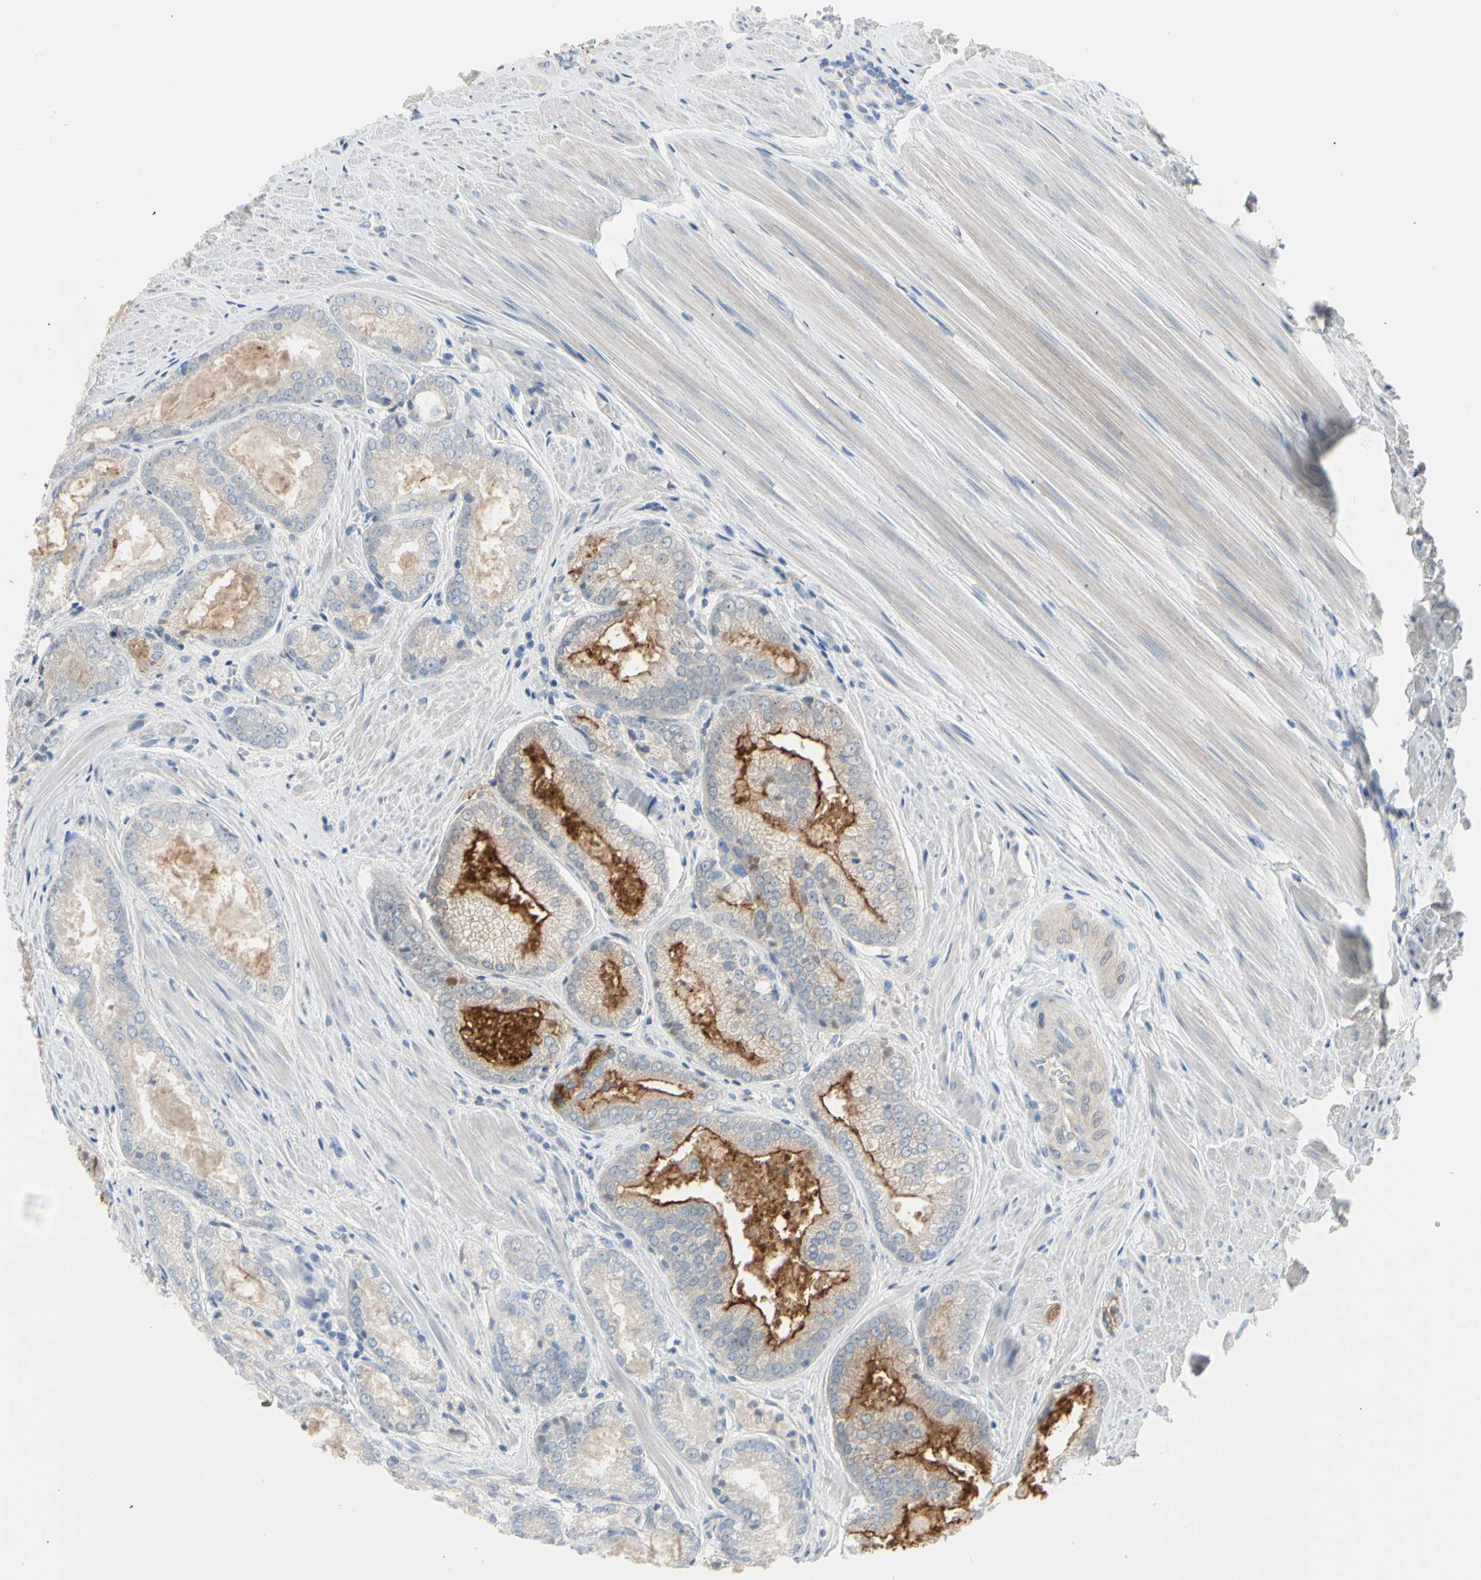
{"staining": {"intensity": "moderate", "quantity": "25%-75%", "location": "cytoplasmic/membranous"}, "tissue": "prostate cancer", "cell_type": "Tumor cells", "image_type": "cancer", "snomed": [{"axis": "morphology", "description": "Adenocarcinoma, Low grade"}, {"axis": "topography", "description": "Prostate"}], "caption": "Human prostate cancer stained with a protein marker displays moderate staining in tumor cells.", "gene": "MARK1", "patient": {"sex": "male", "age": 64}}